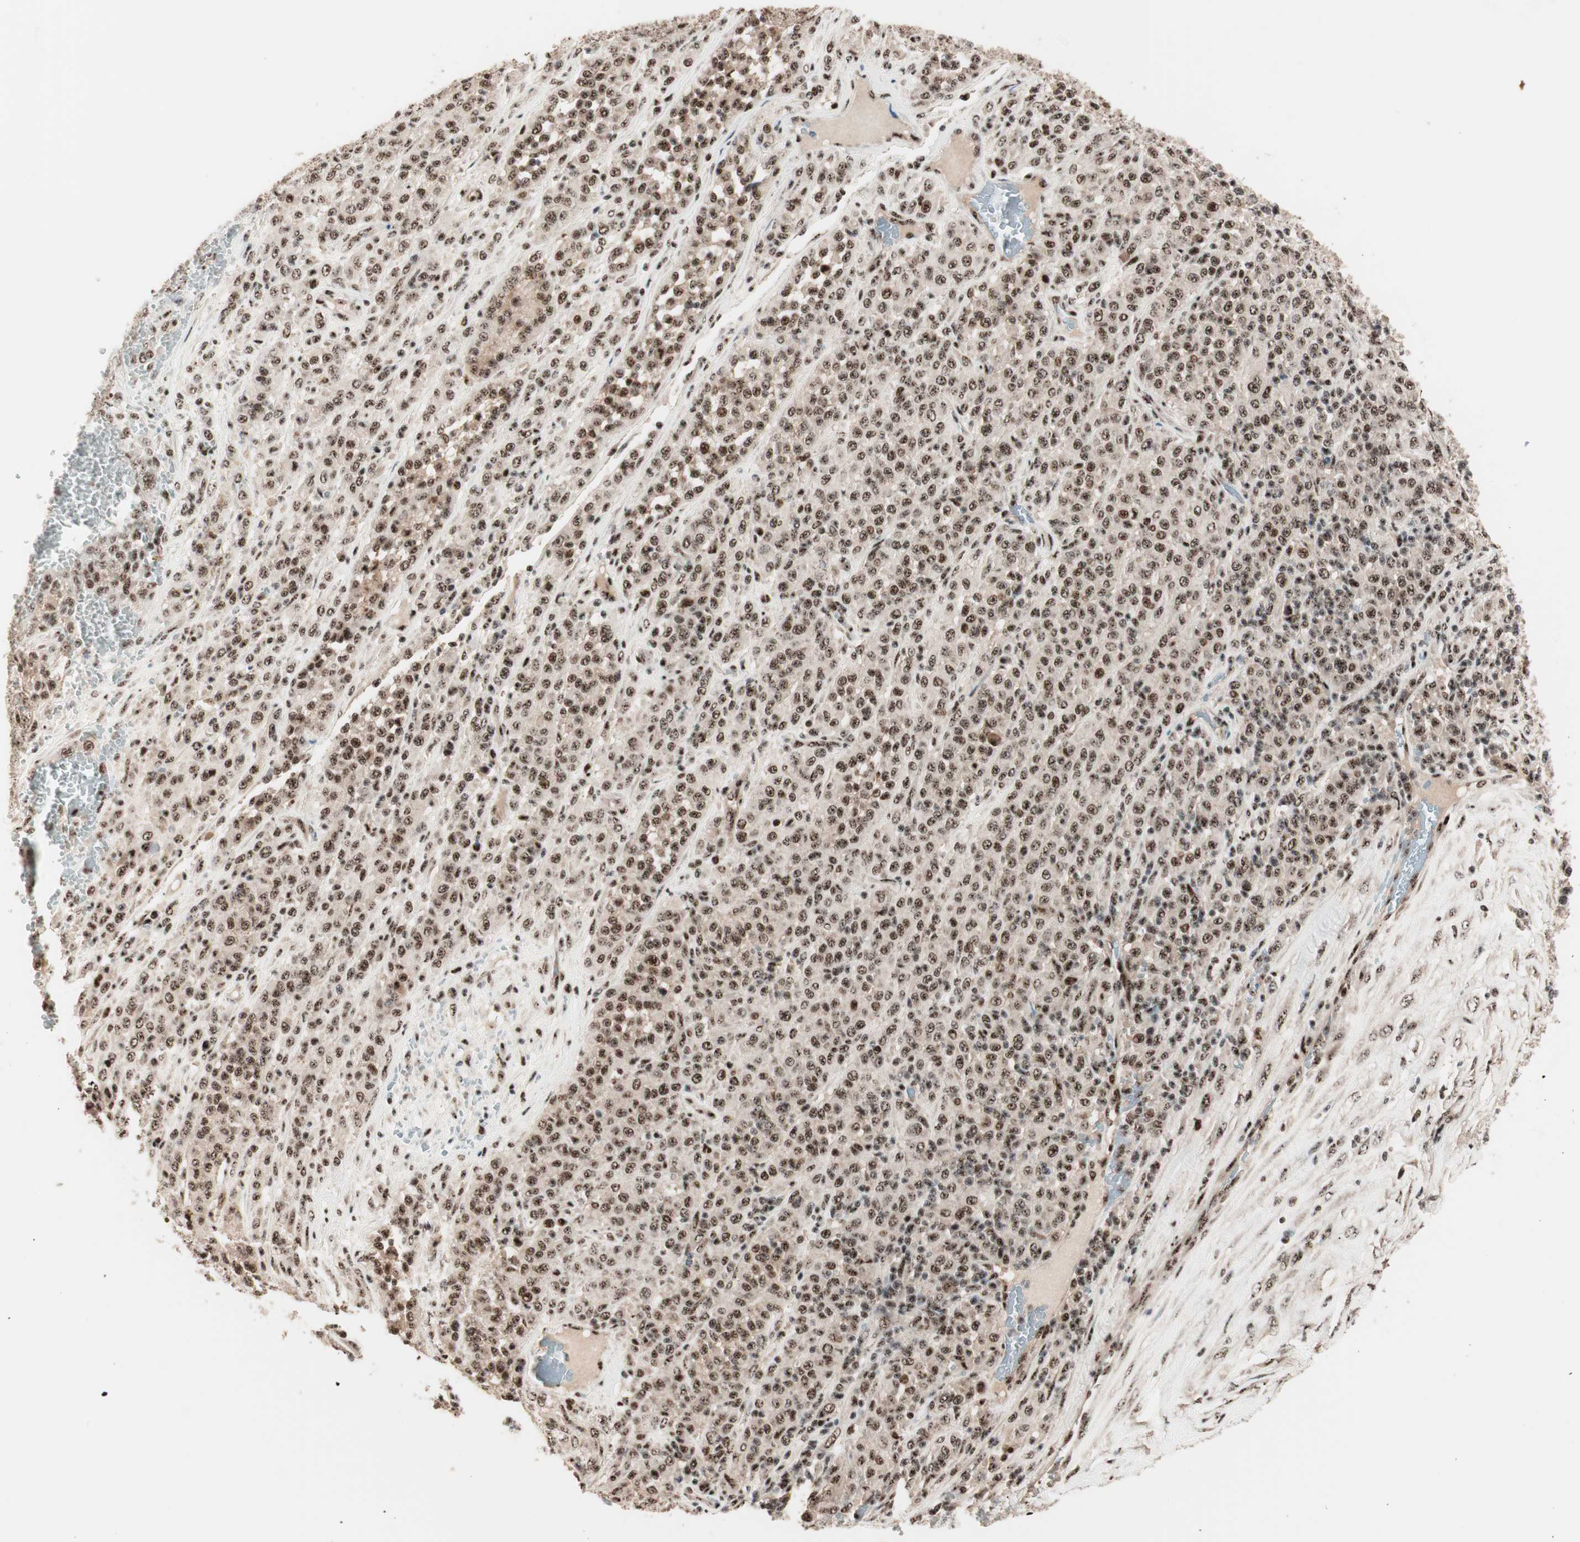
{"staining": {"intensity": "strong", "quantity": ">75%", "location": "nuclear"}, "tissue": "melanoma", "cell_type": "Tumor cells", "image_type": "cancer", "snomed": [{"axis": "morphology", "description": "Malignant melanoma, Metastatic site"}, {"axis": "topography", "description": "Pancreas"}], "caption": "IHC (DAB (3,3'-diaminobenzidine)) staining of malignant melanoma (metastatic site) shows strong nuclear protein positivity in approximately >75% of tumor cells.", "gene": "NR5A2", "patient": {"sex": "female", "age": 30}}